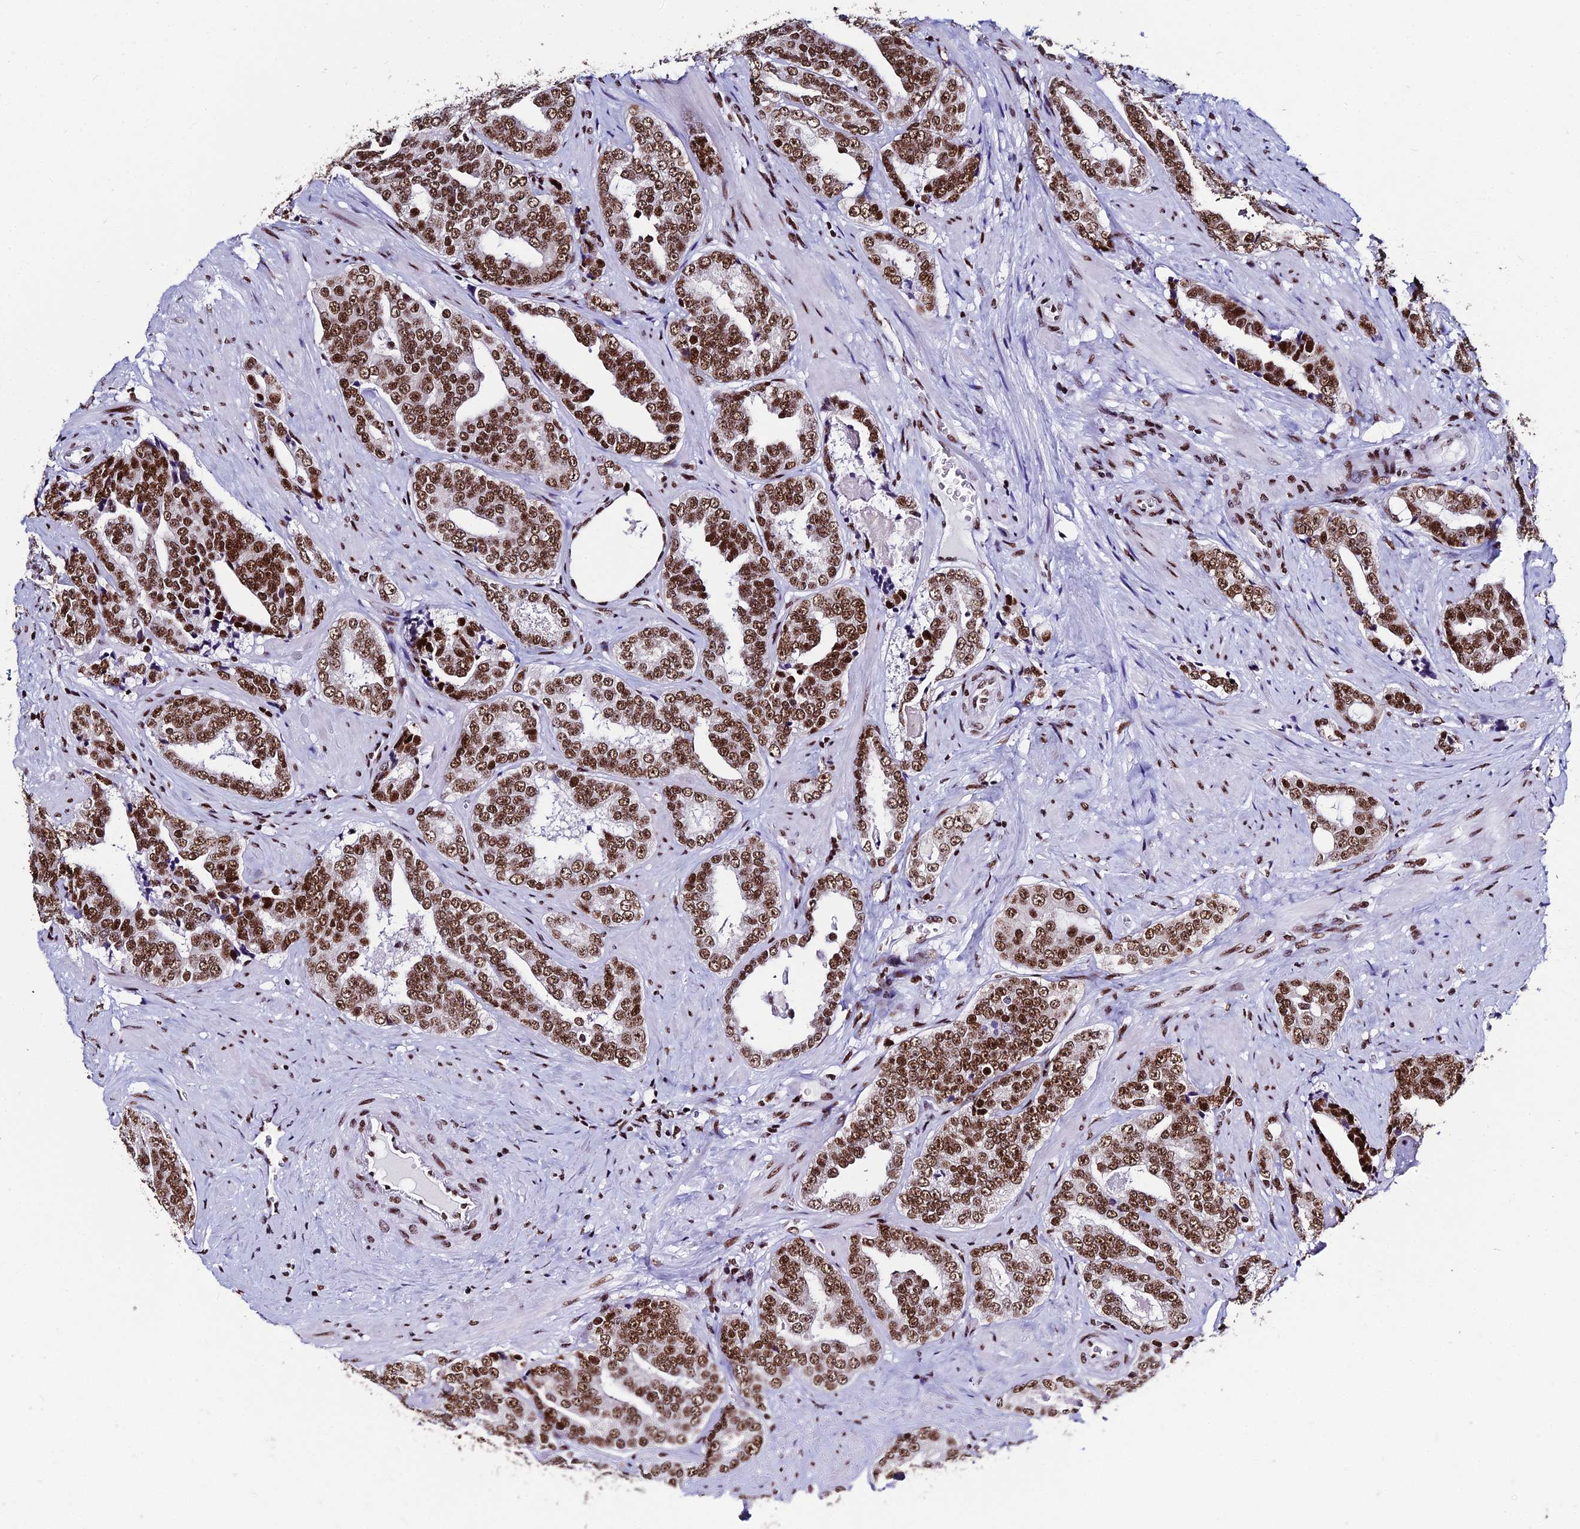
{"staining": {"intensity": "moderate", "quantity": ">75%", "location": "nuclear"}, "tissue": "prostate cancer", "cell_type": "Tumor cells", "image_type": "cancer", "snomed": [{"axis": "morphology", "description": "Adenocarcinoma, High grade"}, {"axis": "topography", "description": "Prostate"}], "caption": "A micrograph of human prostate high-grade adenocarcinoma stained for a protein exhibits moderate nuclear brown staining in tumor cells.", "gene": "HNRNPH1", "patient": {"sex": "male", "age": 67}}